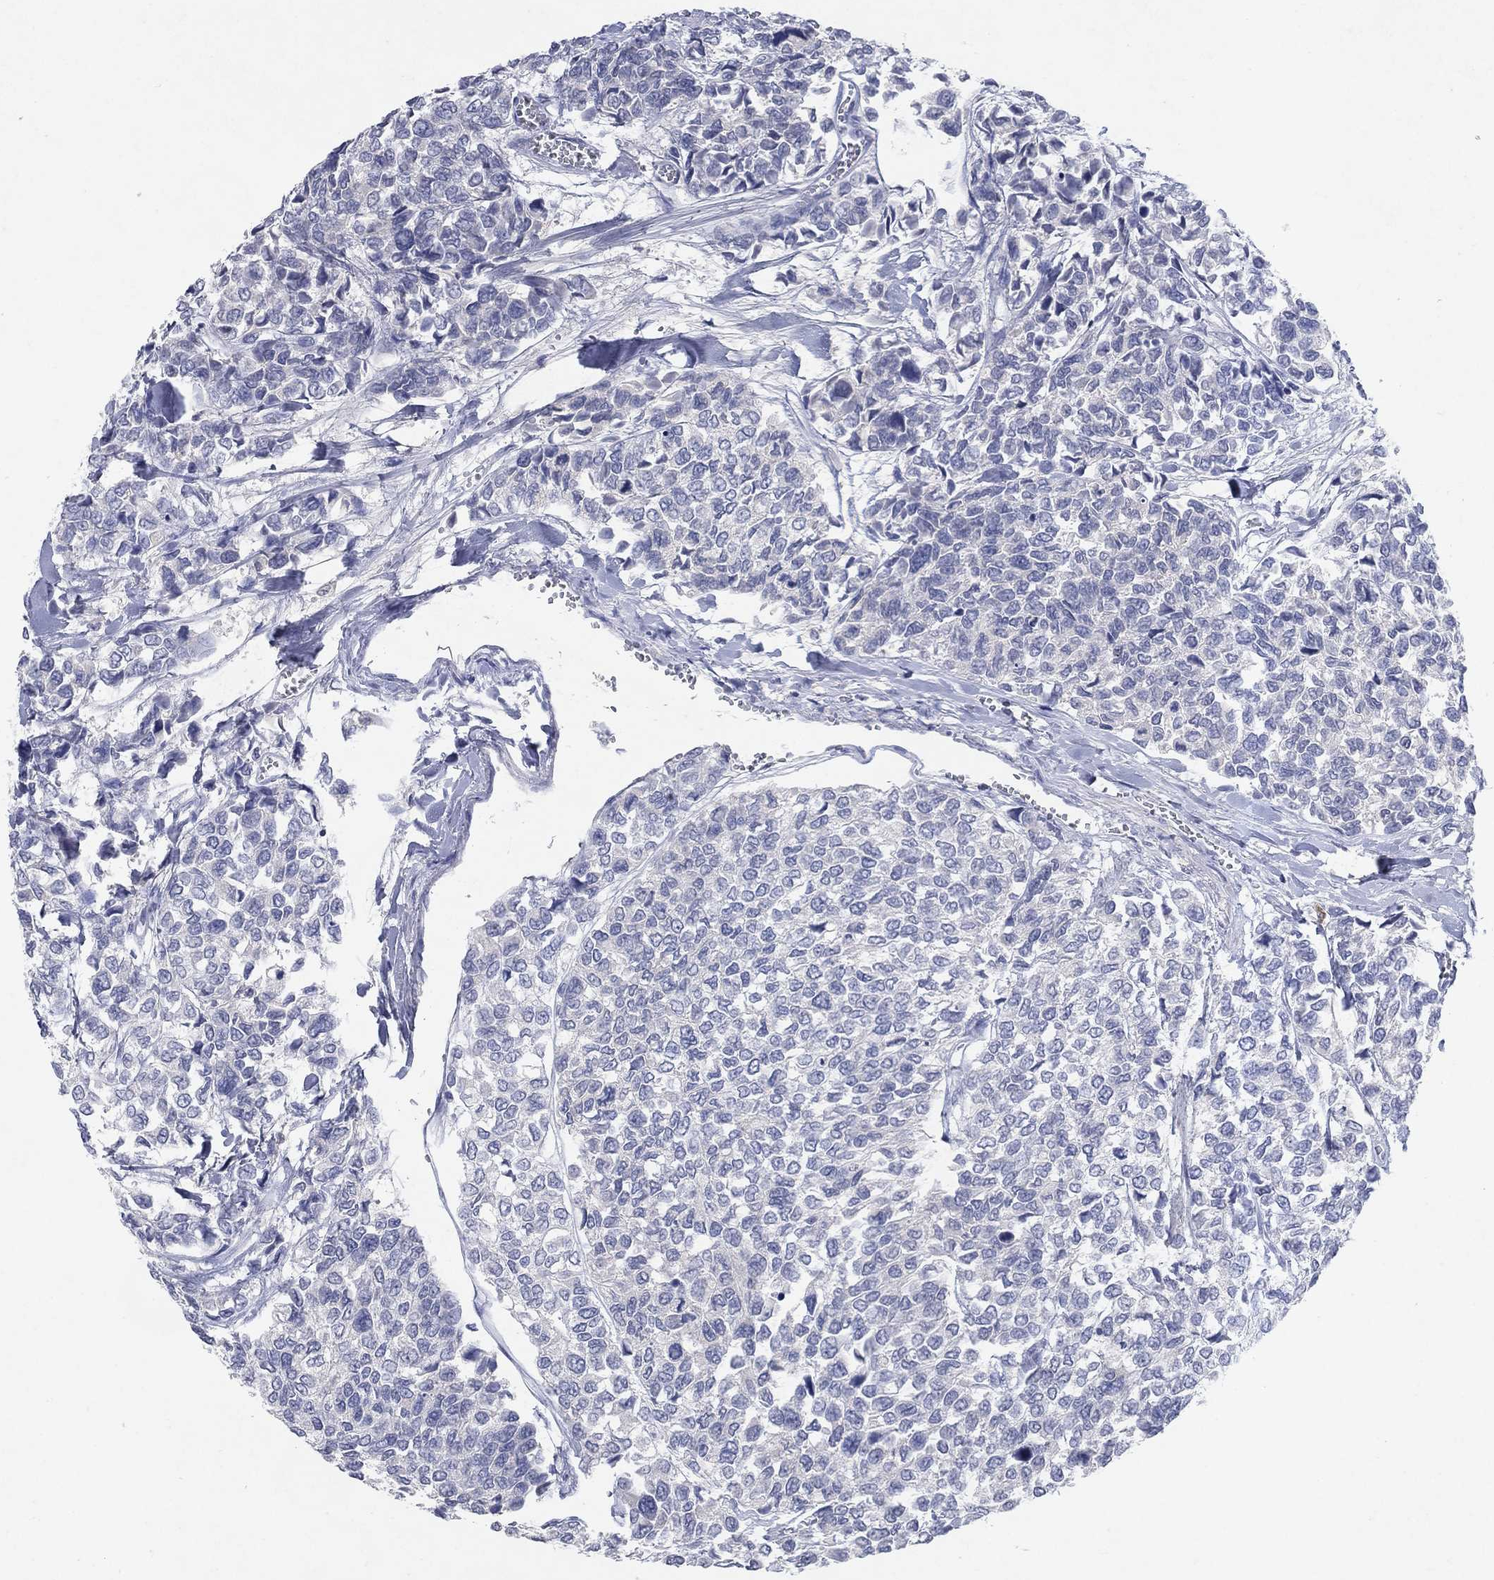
{"staining": {"intensity": "negative", "quantity": "none", "location": "none"}, "tissue": "urothelial cancer", "cell_type": "Tumor cells", "image_type": "cancer", "snomed": [{"axis": "morphology", "description": "Urothelial carcinoma, High grade"}, {"axis": "topography", "description": "Urinary bladder"}], "caption": "This is an immunohistochemistry (IHC) histopathology image of high-grade urothelial carcinoma. There is no expression in tumor cells.", "gene": "KRT40", "patient": {"sex": "male", "age": 77}}